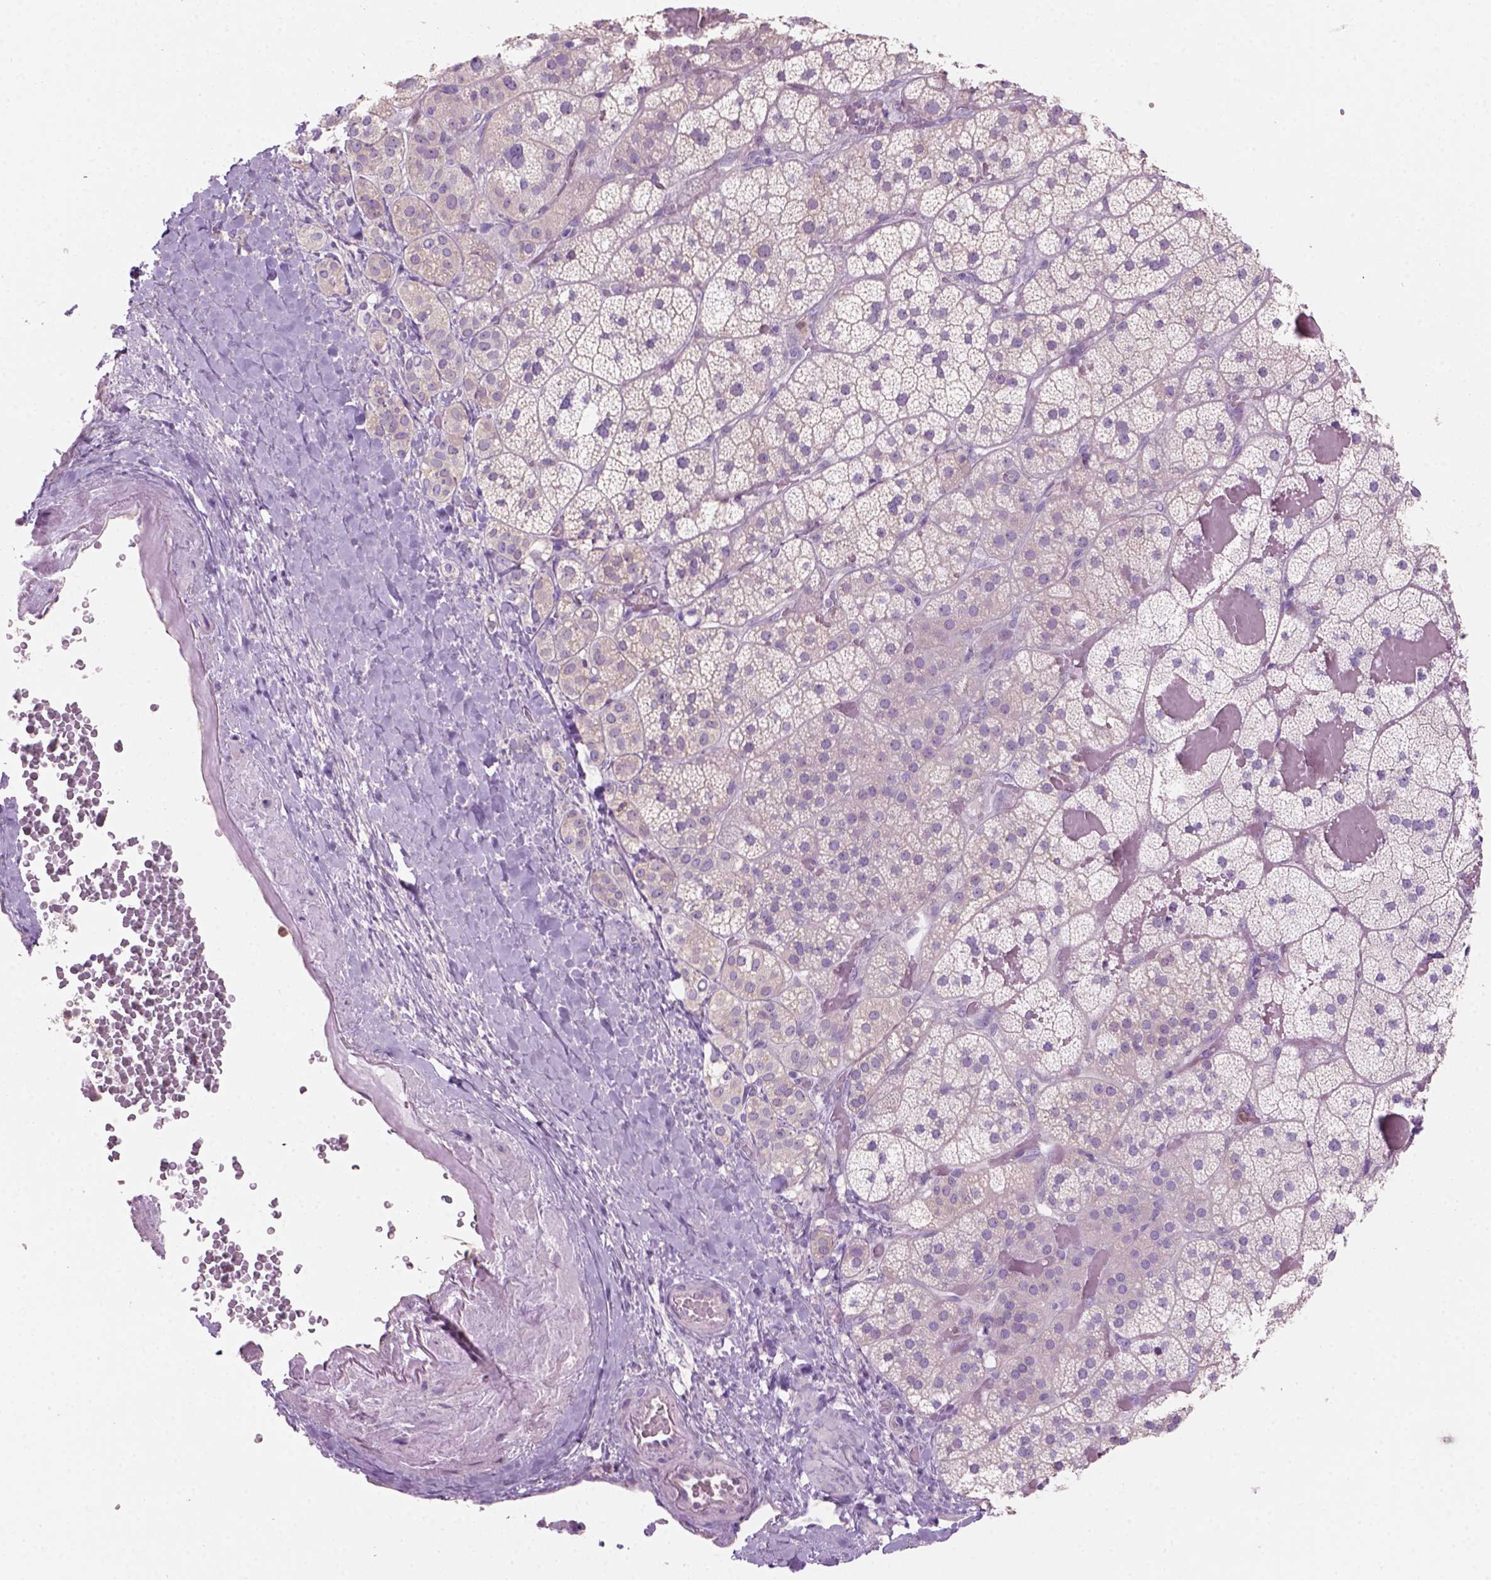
{"staining": {"intensity": "negative", "quantity": "none", "location": "none"}, "tissue": "adrenal gland", "cell_type": "Glandular cells", "image_type": "normal", "snomed": [{"axis": "morphology", "description": "Normal tissue, NOS"}, {"axis": "topography", "description": "Adrenal gland"}], "caption": "High power microscopy image of an IHC photomicrograph of normal adrenal gland, revealing no significant expression in glandular cells. (Brightfield microscopy of DAB IHC at high magnification).", "gene": "CD84", "patient": {"sex": "male", "age": 57}}